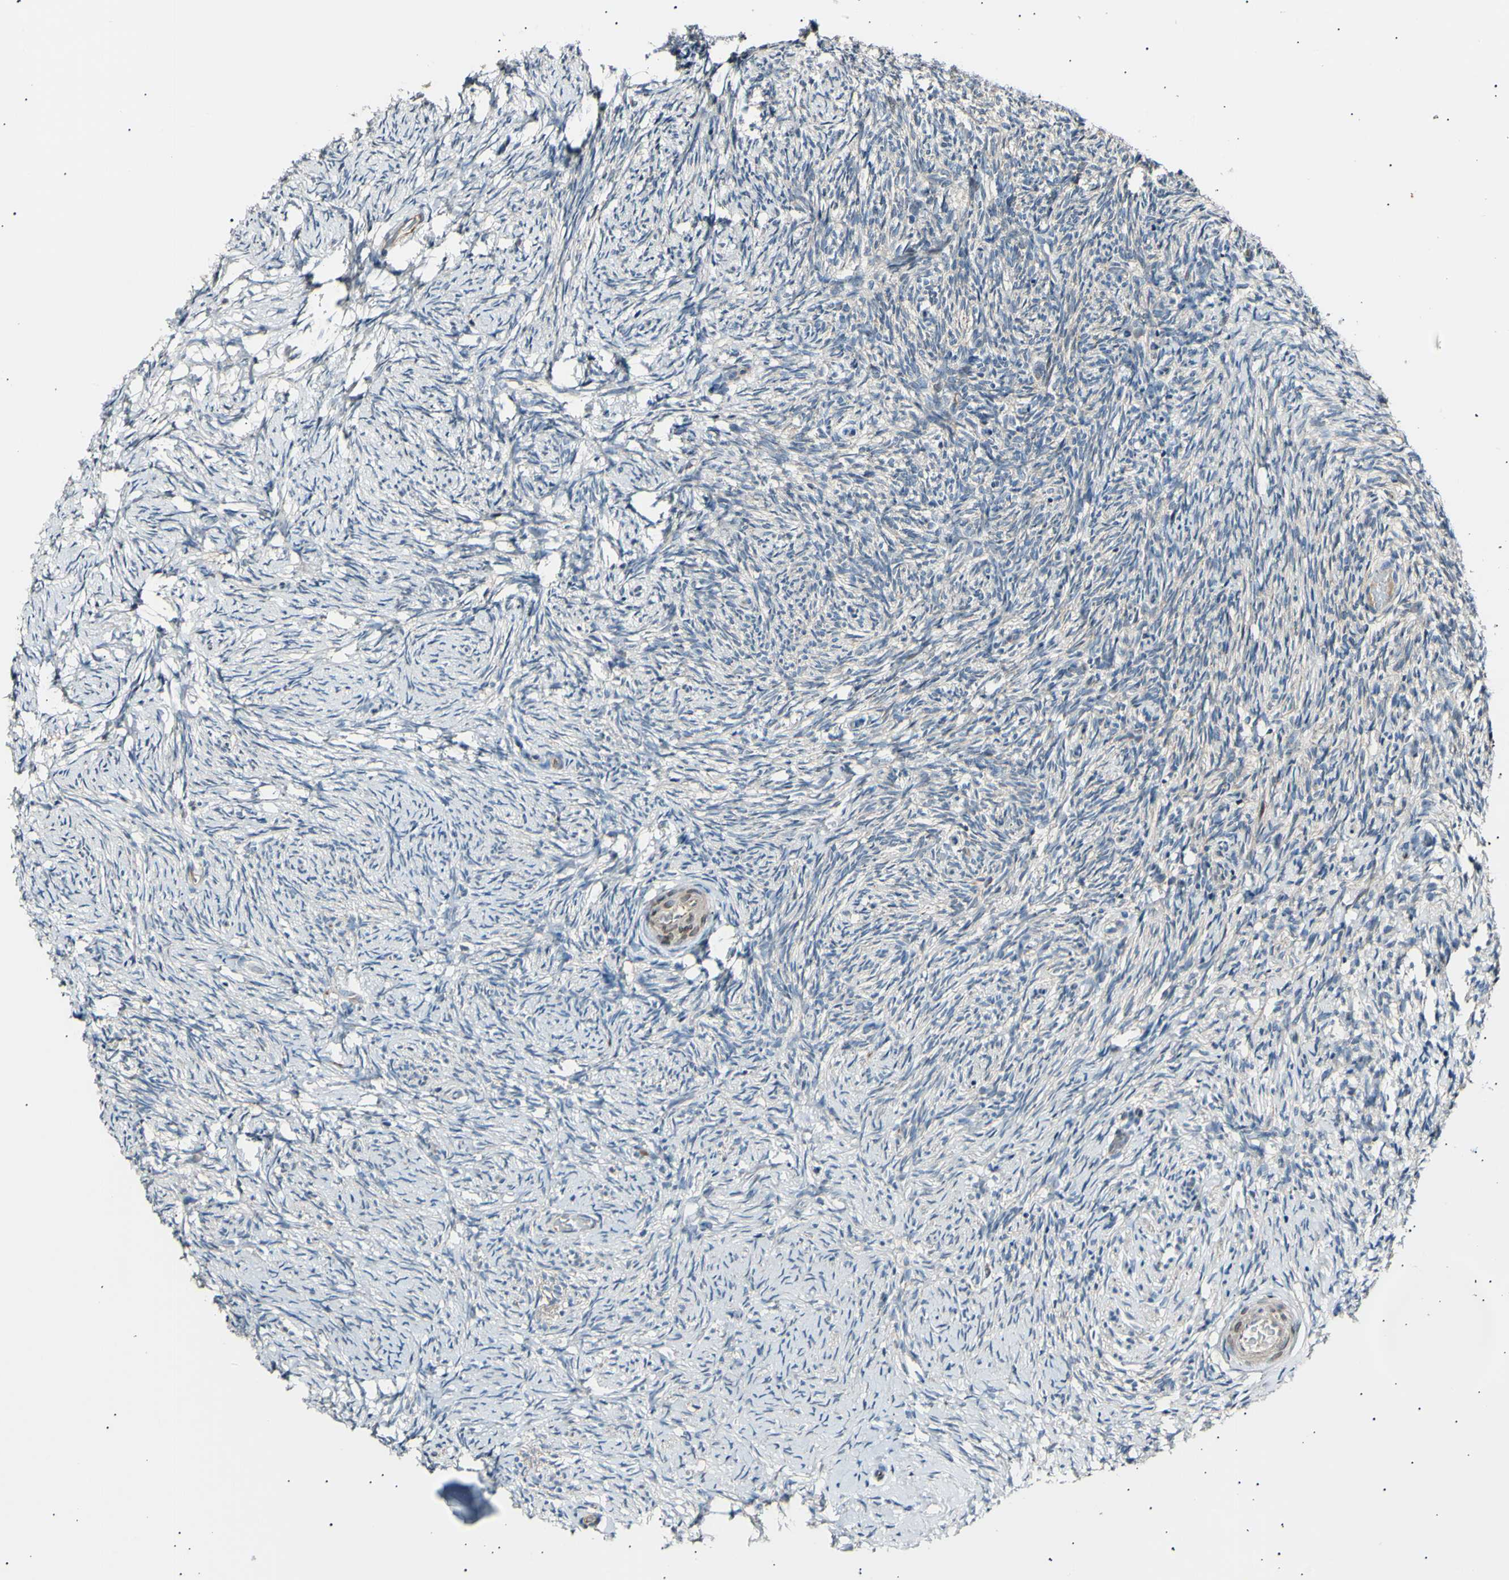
{"staining": {"intensity": "negative", "quantity": "none", "location": "none"}, "tissue": "ovary", "cell_type": "Ovarian stroma cells", "image_type": "normal", "snomed": [{"axis": "morphology", "description": "Normal tissue, NOS"}, {"axis": "topography", "description": "Ovary"}], "caption": "Immunohistochemistry image of unremarkable human ovary stained for a protein (brown), which demonstrates no positivity in ovarian stroma cells.", "gene": "ITGA6", "patient": {"sex": "female", "age": 60}}